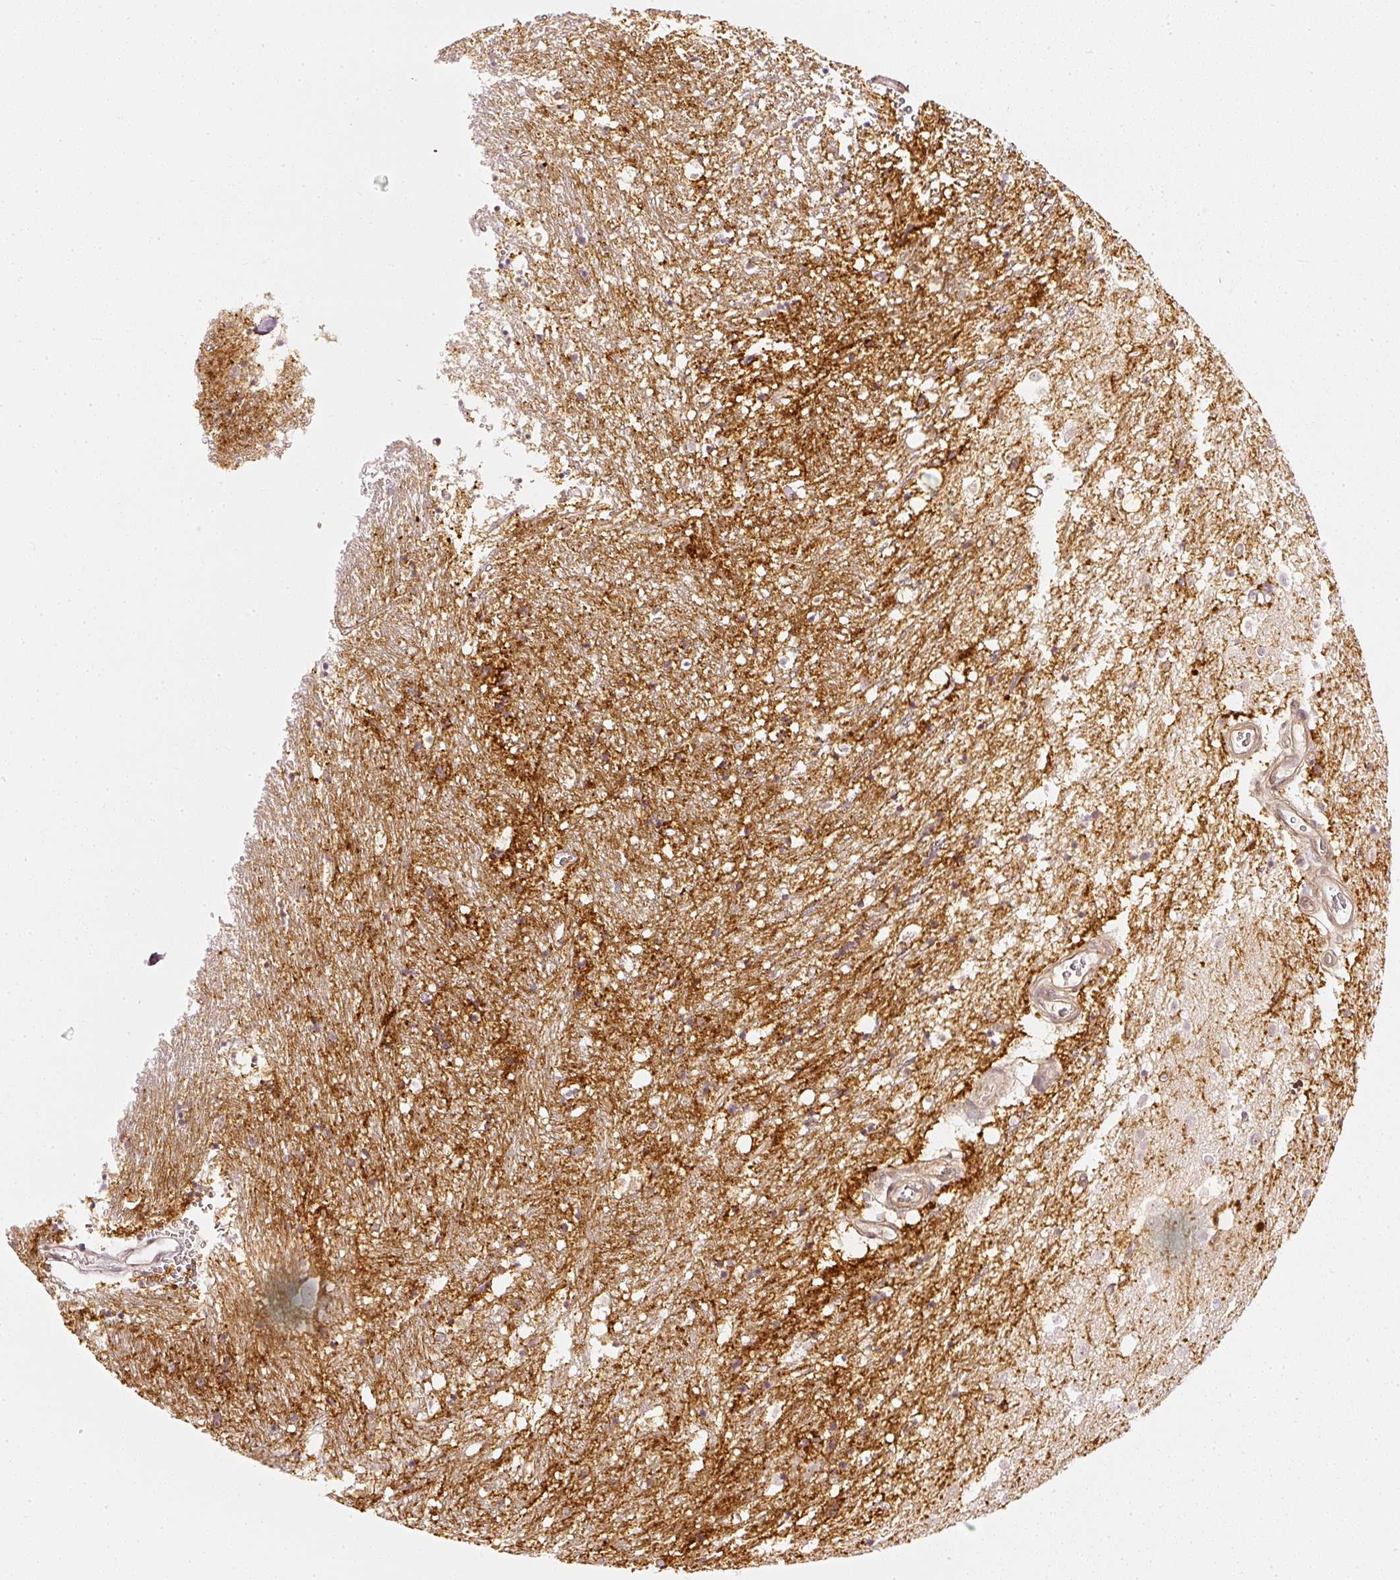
{"staining": {"intensity": "strong", "quantity": "<25%", "location": "cytoplasmic/membranous"}, "tissue": "caudate", "cell_type": "Glial cells", "image_type": "normal", "snomed": [{"axis": "morphology", "description": "Normal tissue, NOS"}, {"axis": "topography", "description": "Lateral ventricle wall"}], "caption": "Caudate stained with immunohistochemistry shows strong cytoplasmic/membranous expression in approximately <25% of glial cells. Ihc stains the protein of interest in brown and the nuclei are stained blue.", "gene": "DRD2", "patient": {"sex": "male", "age": 58}}